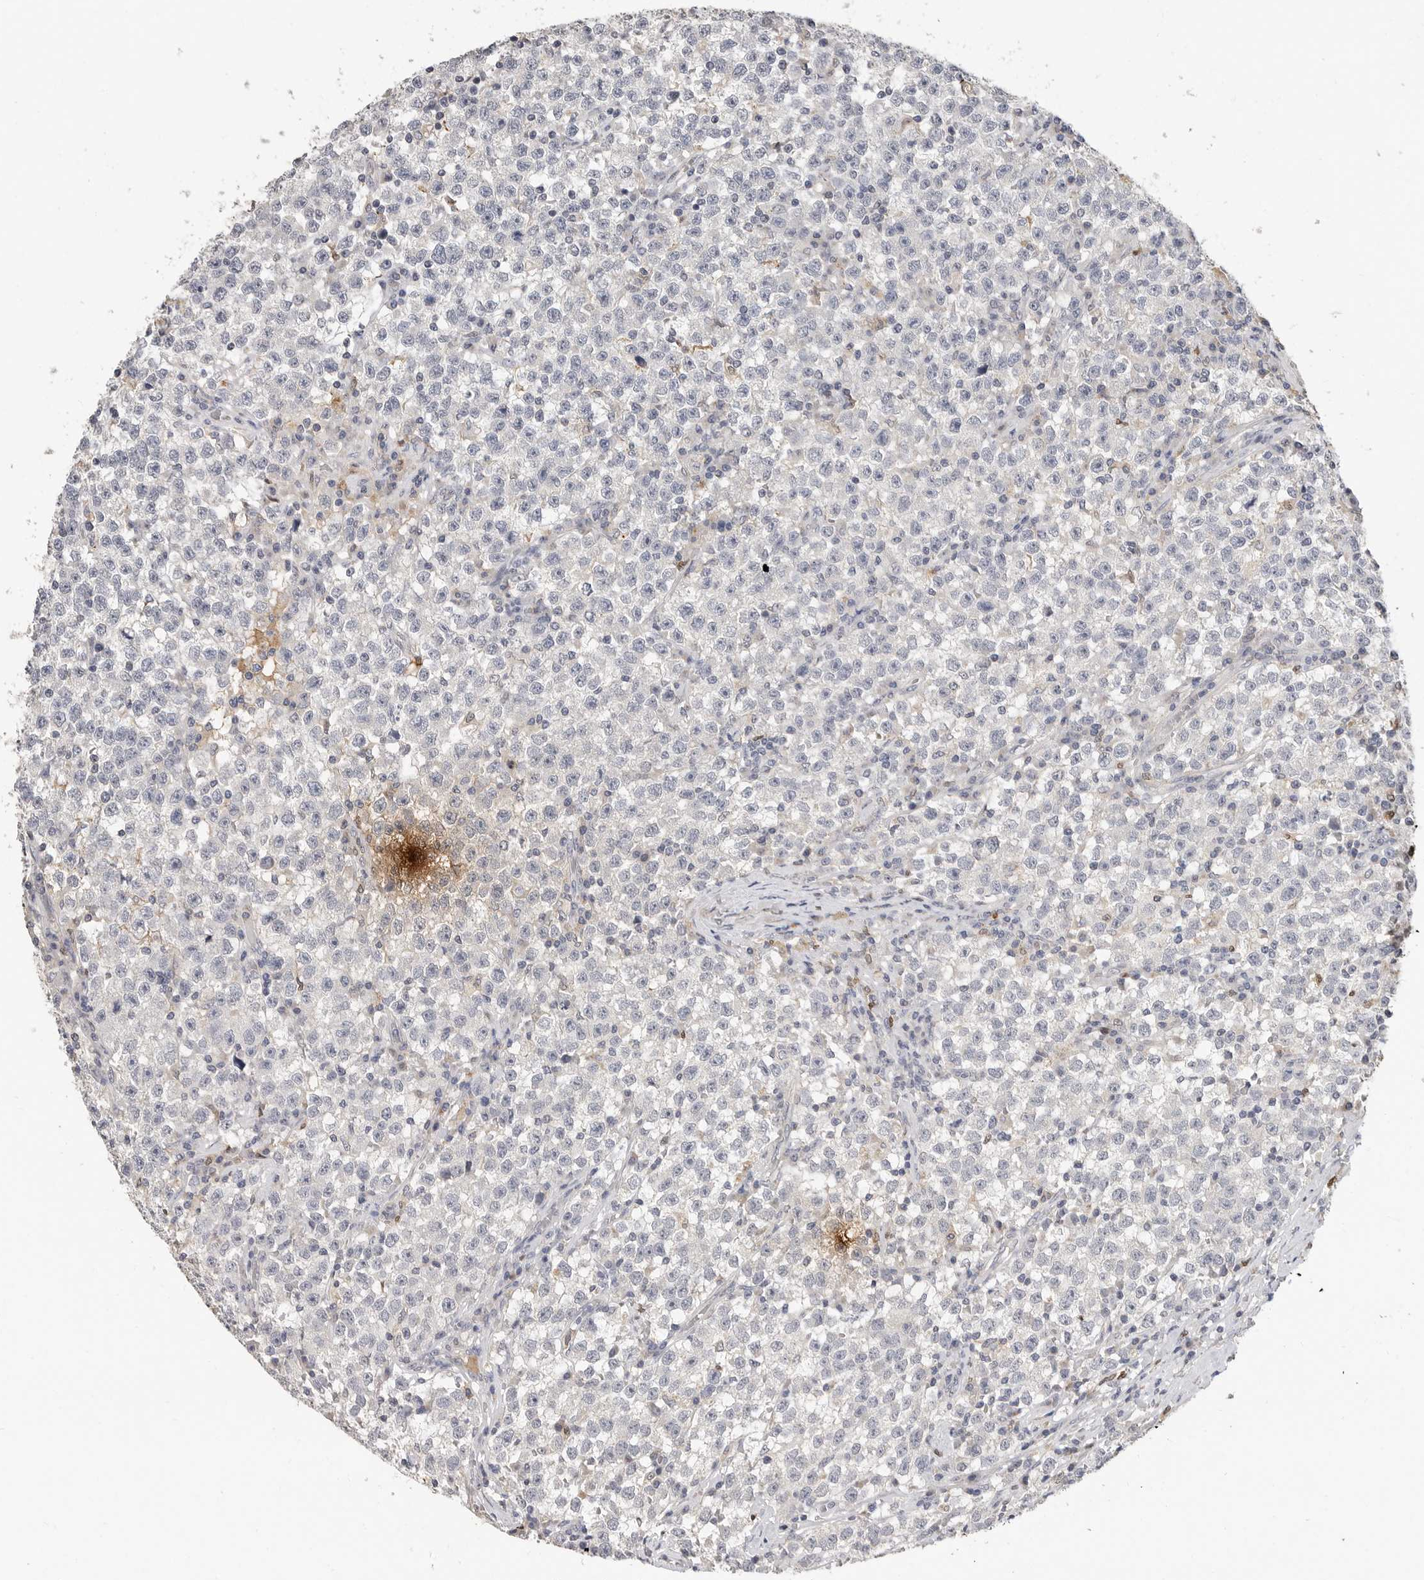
{"staining": {"intensity": "negative", "quantity": "none", "location": "none"}, "tissue": "testis cancer", "cell_type": "Tumor cells", "image_type": "cancer", "snomed": [{"axis": "morphology", "description": "Seminoma, NOS"}, {"axis": "topography", "description": "Testis"}], "caption": "Histopathology image shows no significant protein positivity in tumor cells of testis cancer (seminoma). The staining was performed using DAB to visualize the protein expression in brown, while the nuclei were stained in blue with hematoxylin (Magnification: 20x).", "gene": "LTBR", "patient": {"sex": "male", "age": 22}}